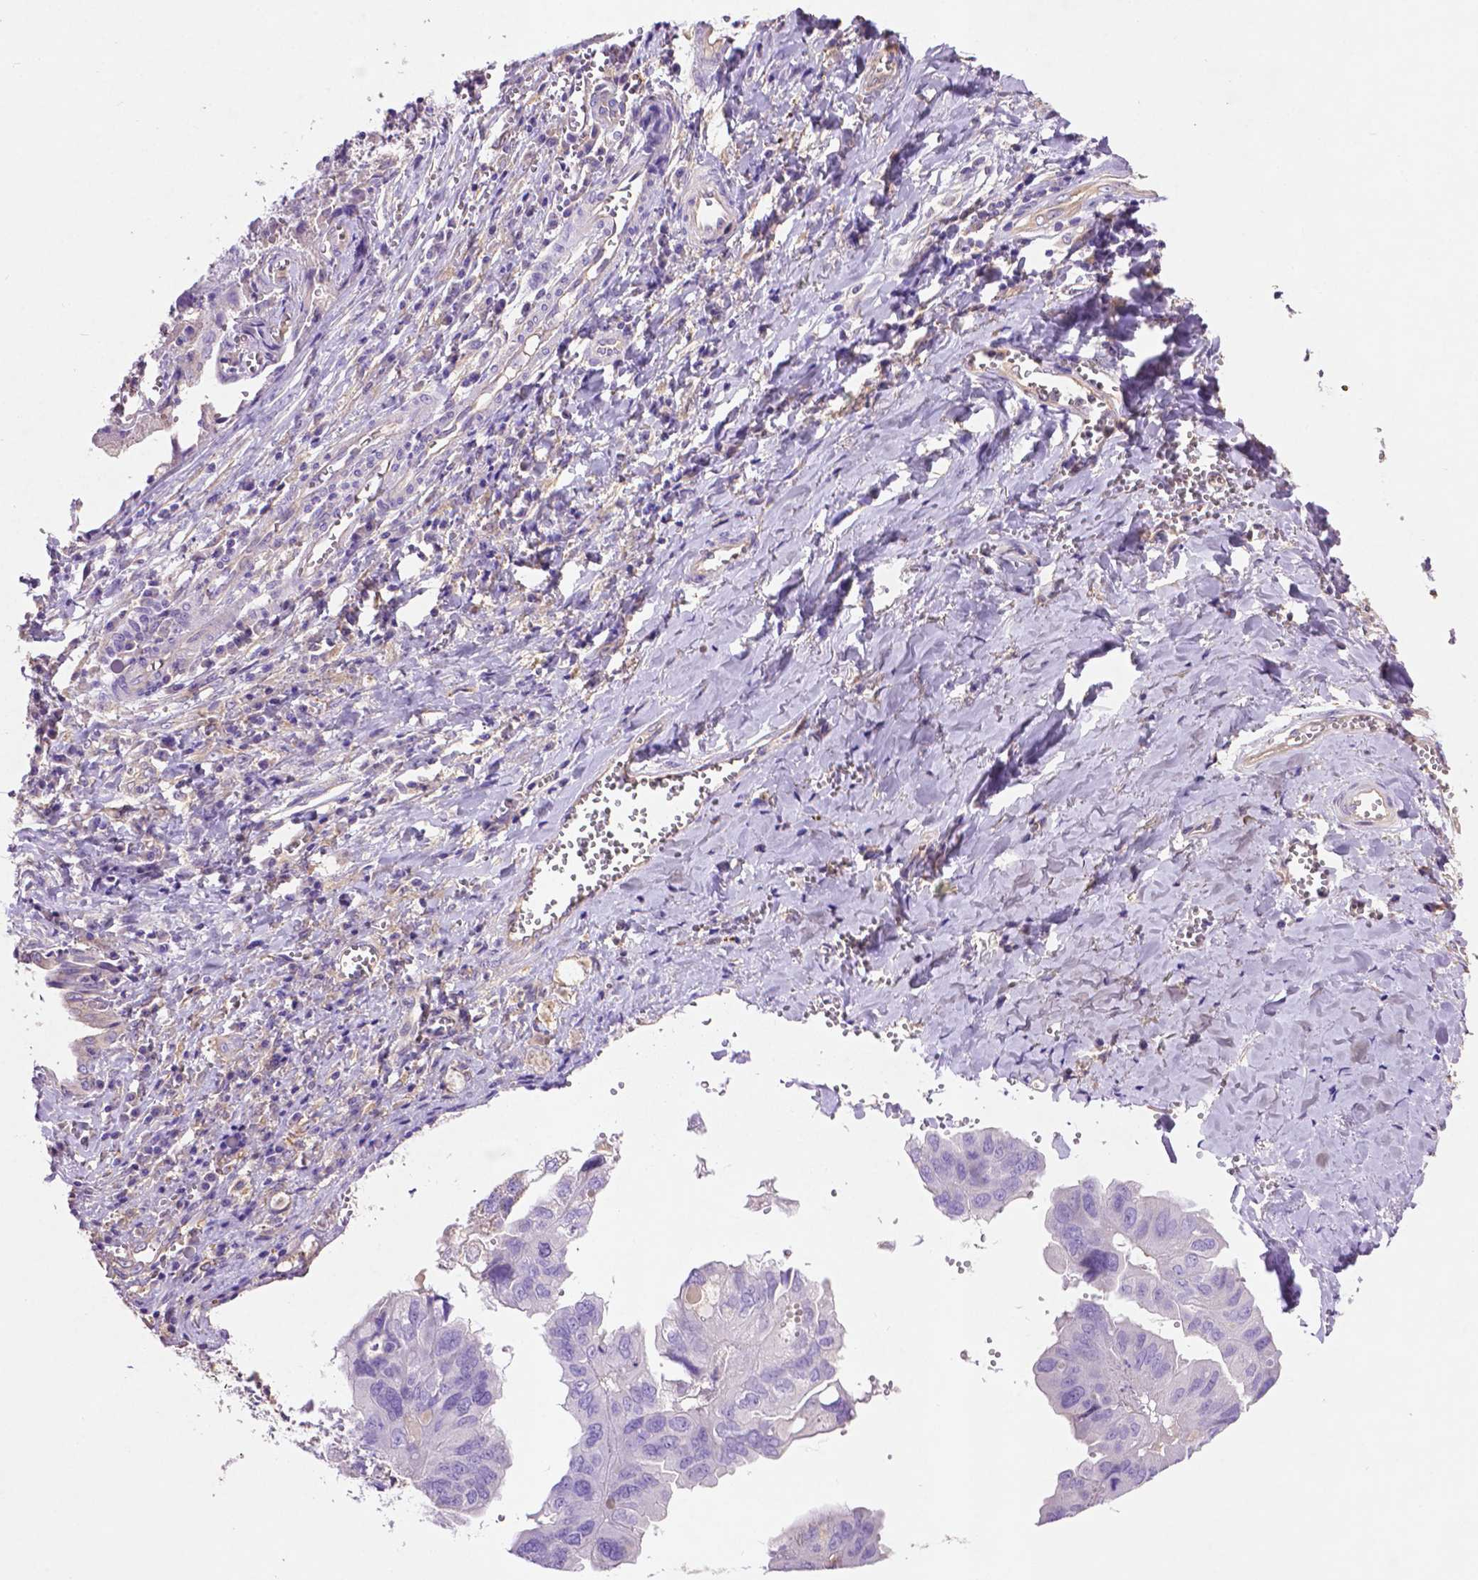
{"staining": {"intensity": "negative", "quantity": "none", "location": "none"}, "tissue": "ovarian cancer", "cell_type": "Tumor cells", "image_type": "cancer", "snomed": [{"axis": "morphology", "description": "Cystadenocarcinoma, serous, NOS"}, {"axis": "topography", "description": "Ovary"}], "caption": "DAB (3,3'-diaminobenzidine) immunohistochemical staining of serous cystadenocarcinoma (ovarian) reveals no significant expression in tumor cells. The staining is performed using DAB brown chromogen with nuclei counter-stained in using hematoxylin.", "gene": "GDPD5", "patient": {"sex": "female", "age": 79}}